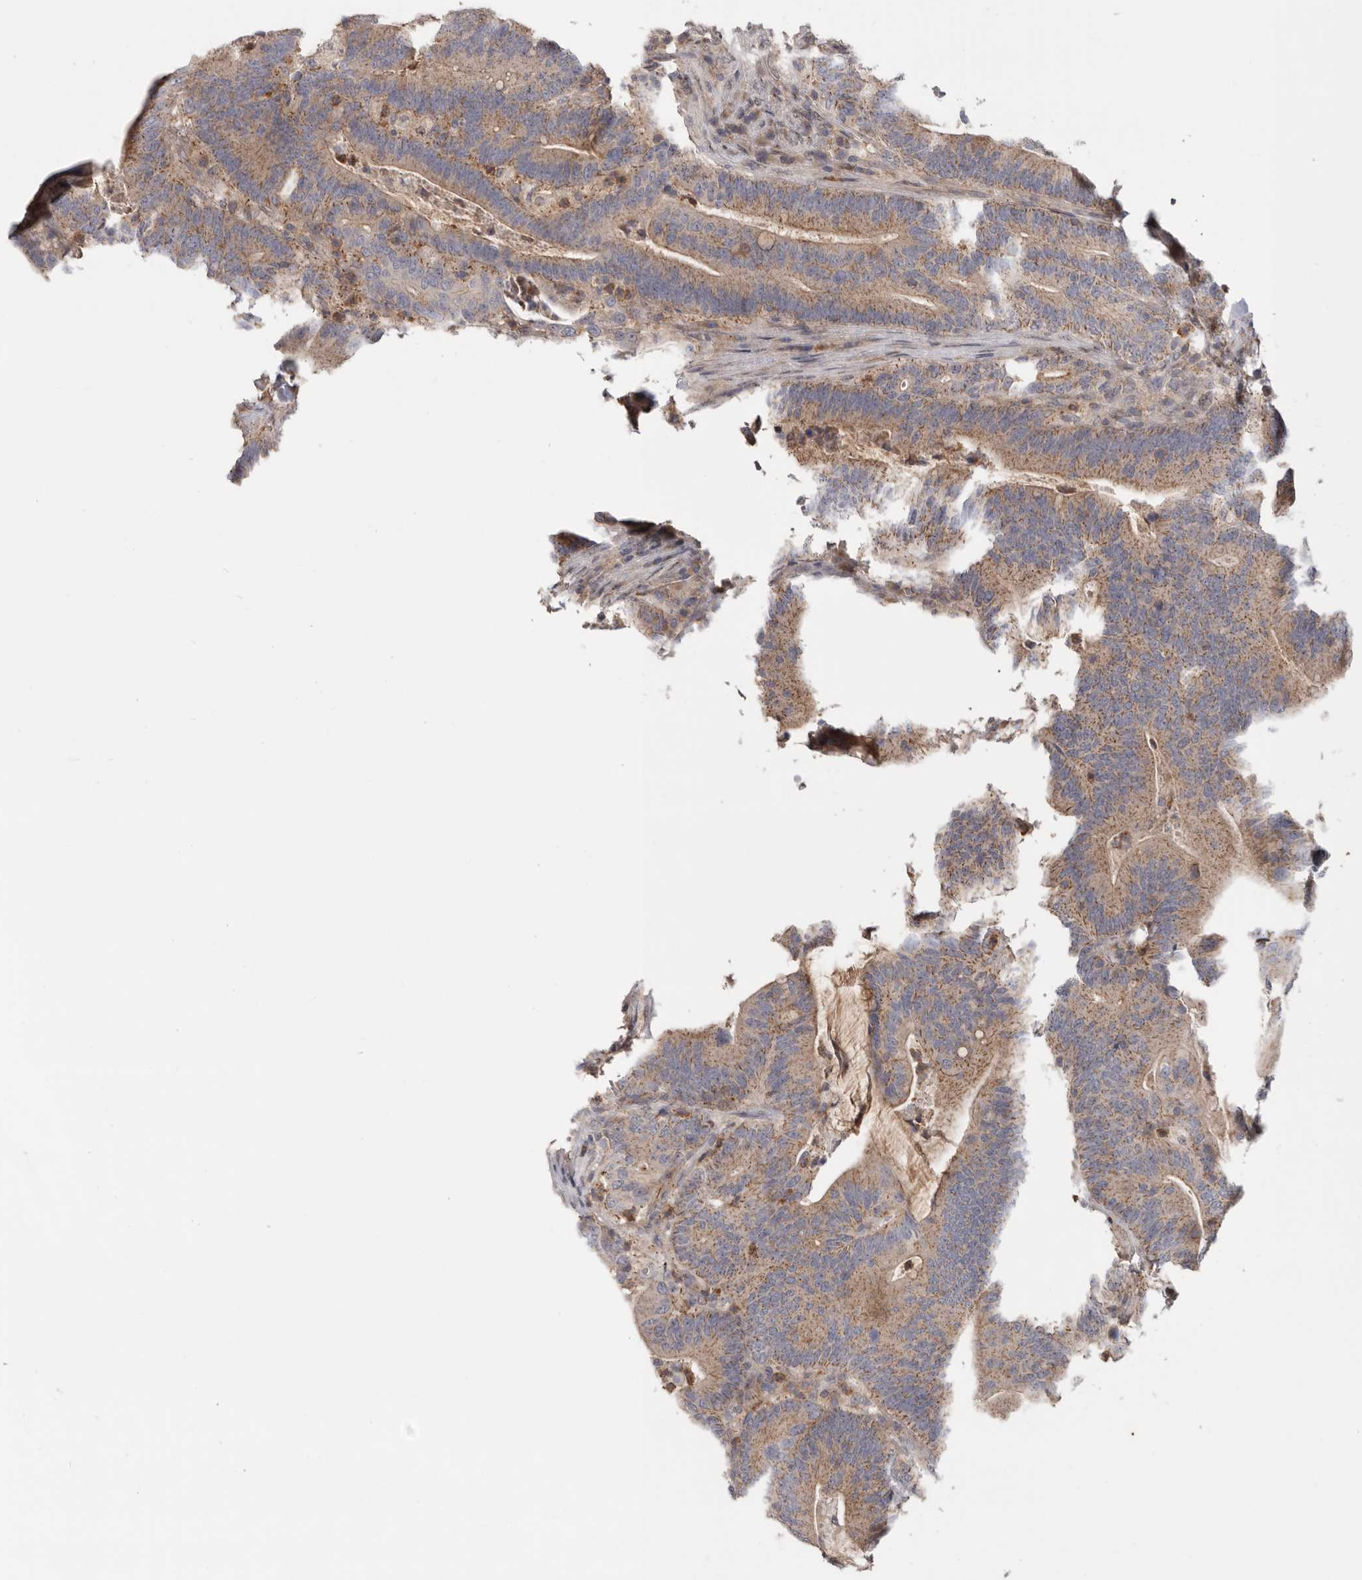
{"staining": {"intensity": "moderate", "quantity": ">75%", "location": "cytoplasmic/membranous"}, "tissue": "colorectal cancer", "cell_type": "Tumor cells", "image_type": "cancer", "snomed": [{"axis": "morphology", "description": "Adenocarcinoma, NOS"}, {"axis": "topography", "description": "Colon"}], "caption": "DAB immunohistochemical staining of human adenocarcinoma (colorectal) shows moderate cytoplasmic/membranous protein positivity in approximately >75% of tumor cells.", "gene": "KLK5", "patient": {"sex": "female", "age": 66}}